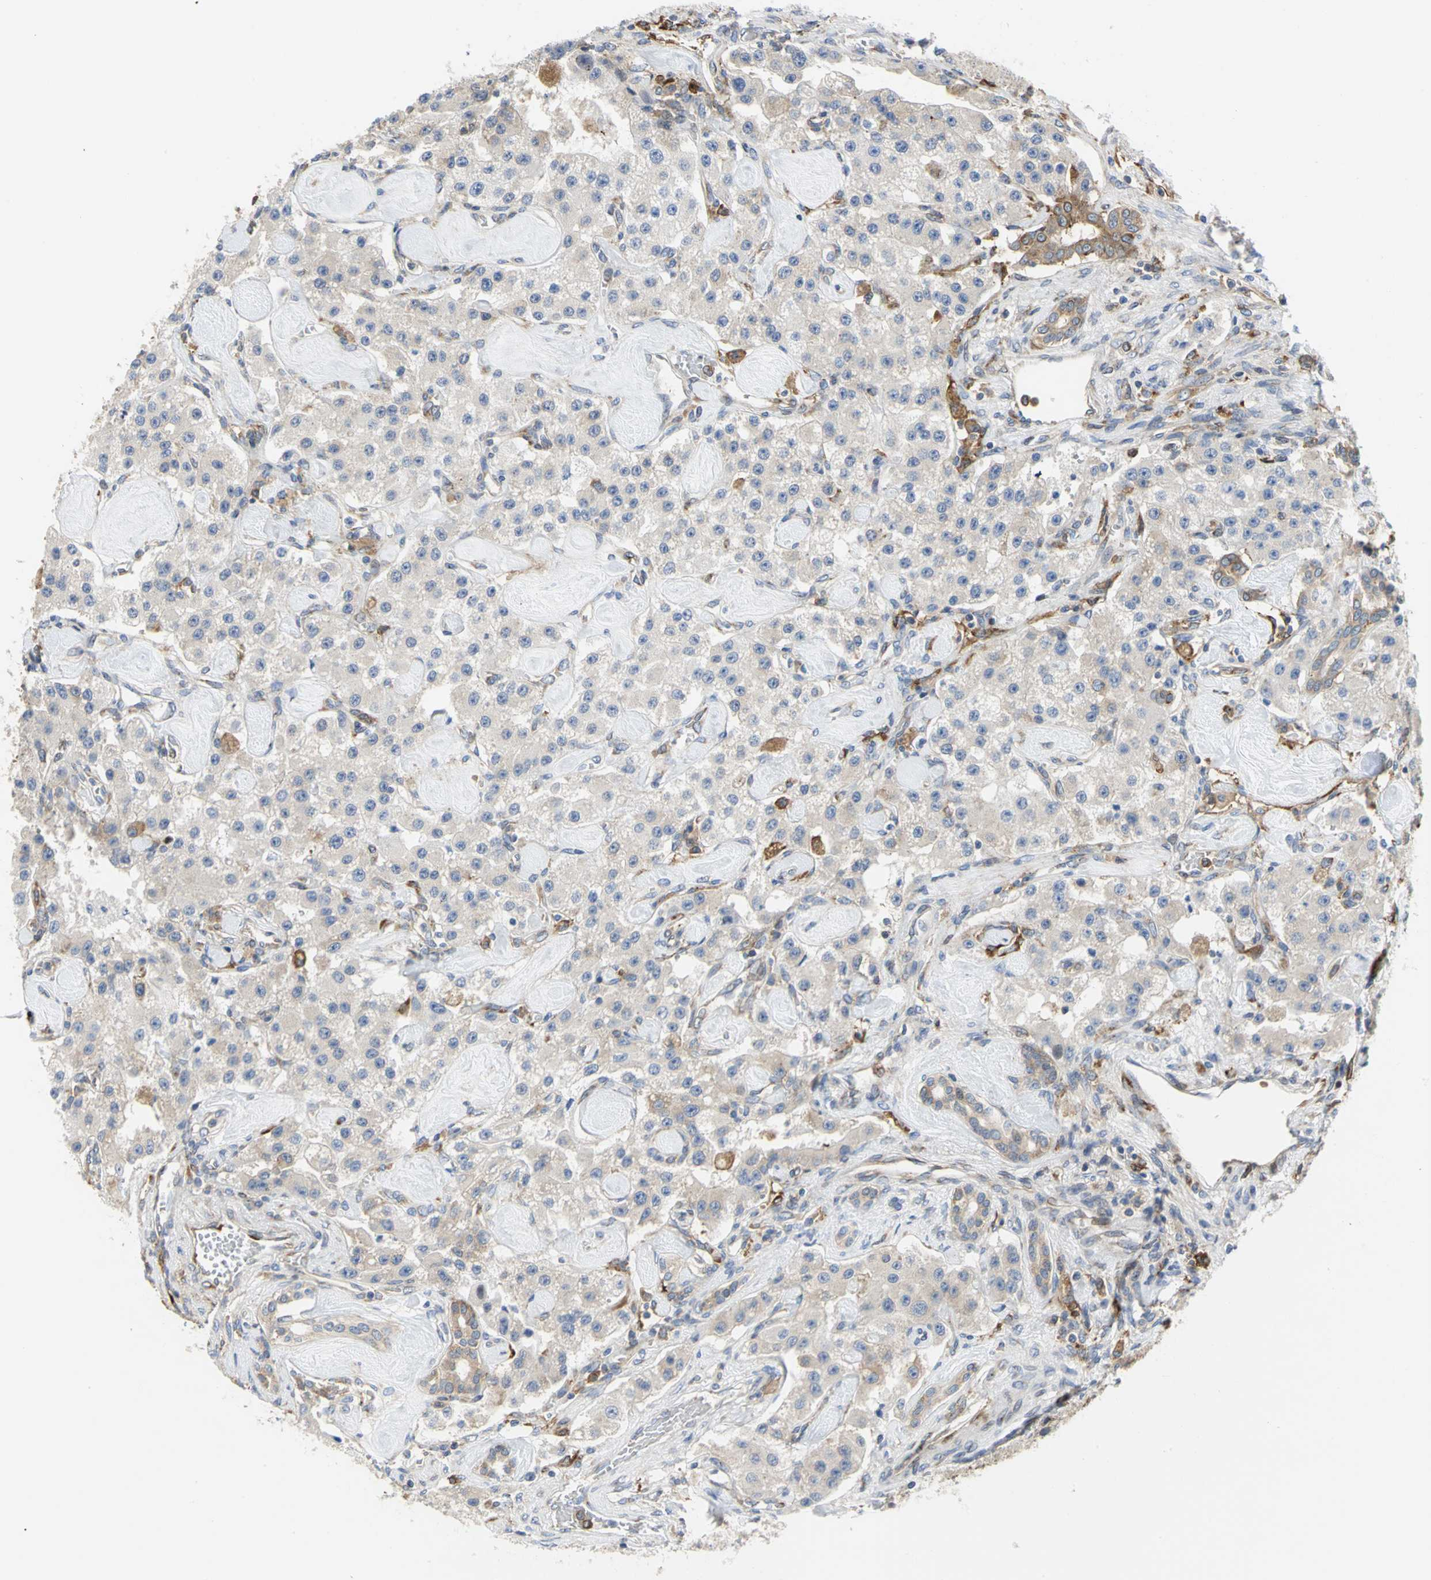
{"staining": {"intensity": "weak", "quantity": ">75%", "location": "cytoplasmic/membranous"}, "tissue": "carcinoid", "cell_type": "Tumor cells", "image_type": "cancer", "snomed": [{"axis": "morphology", "description": "Carcinoid, malignant, NOS"}, {"axis": "topography", "description": "Pancreas"}], "caption": "A low amount of weak cytoplasmic/membranous positivity is identified in approximately >75% of tumor cells in carcinoid tissue.", "gene": "YBX1", "patient": {"sex": "male", "age": 41}}